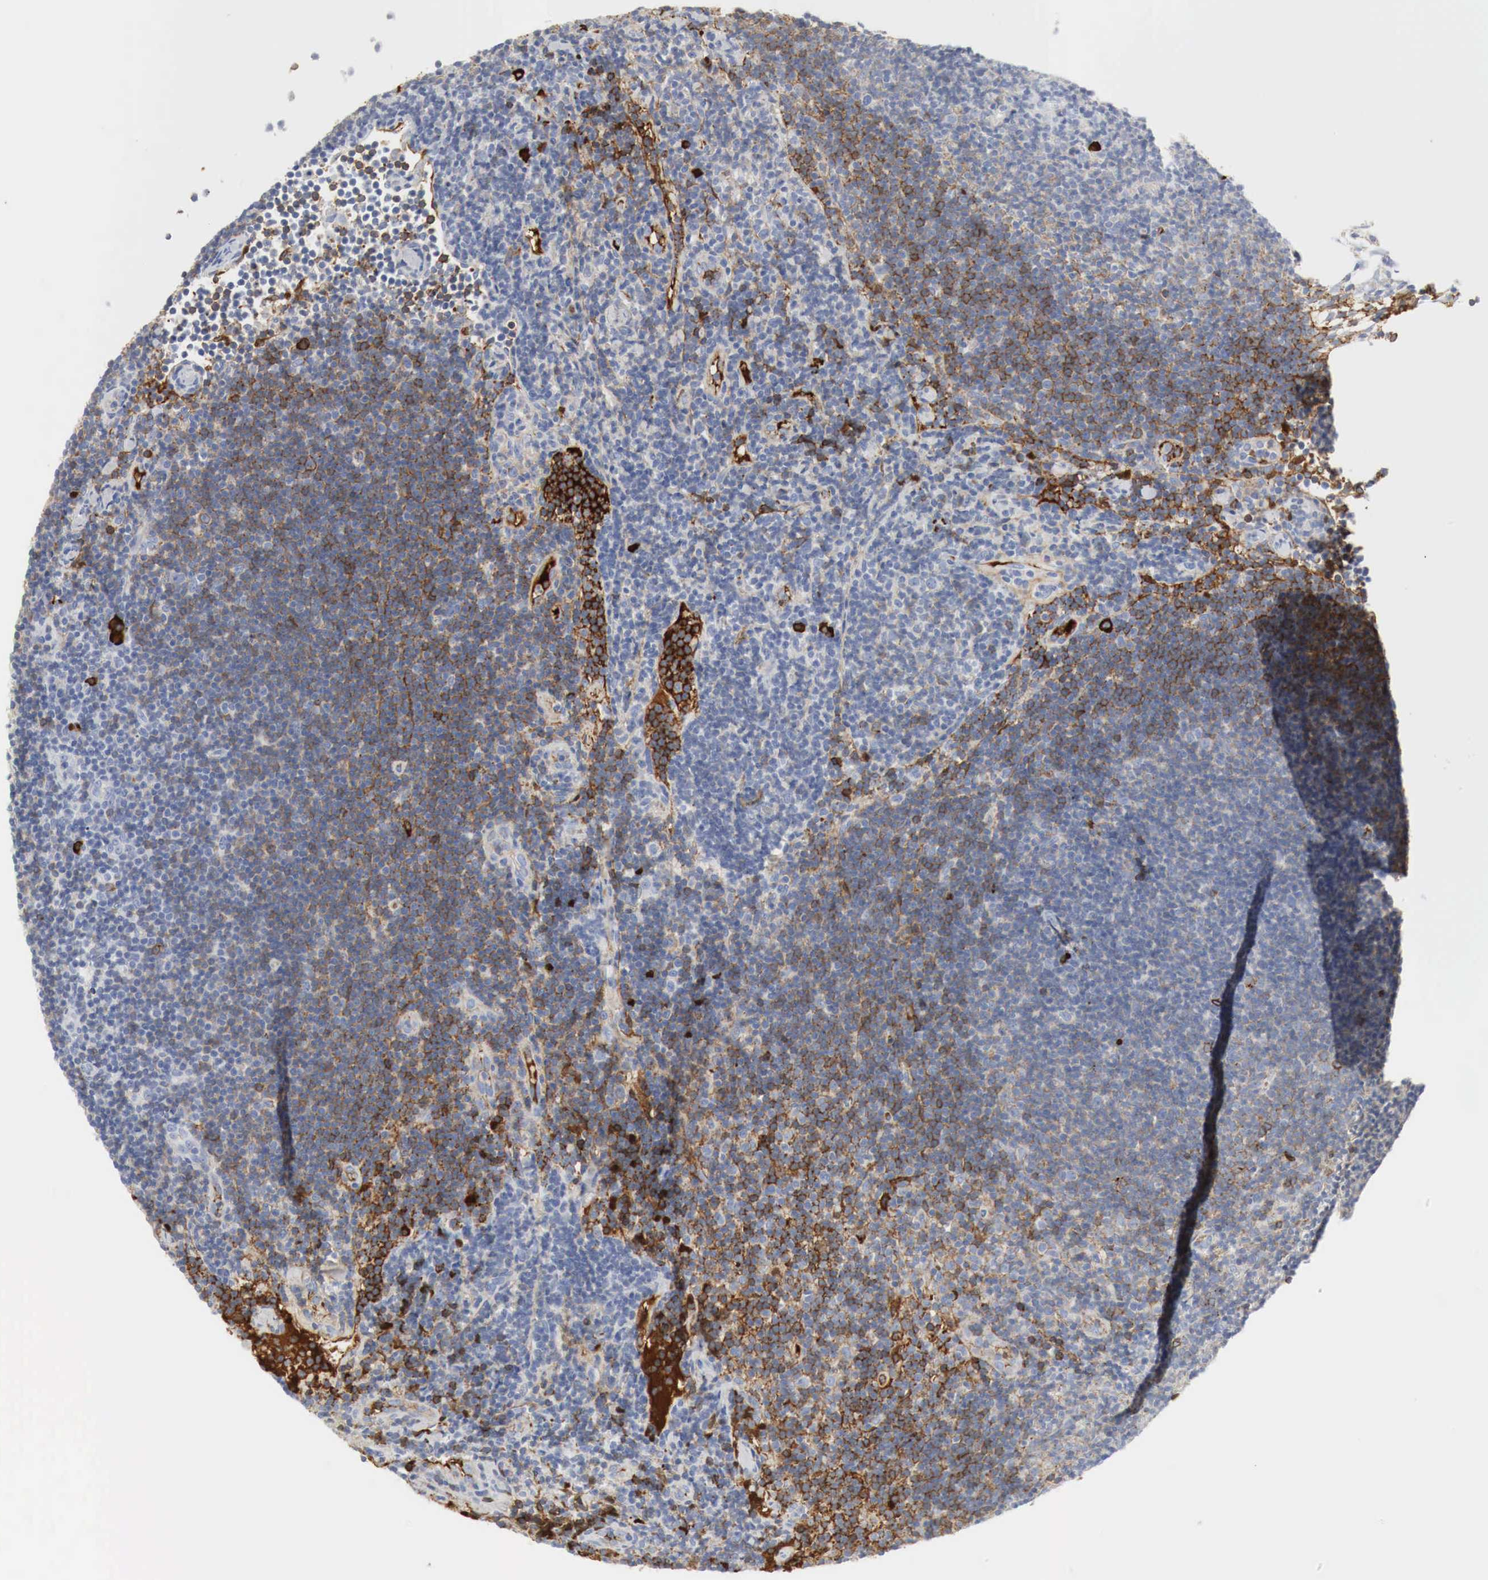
{"staining": {"intensity": "moderate", "quantity": "25%-75%", "location": "cytoplasmic/membranous"}, "tissue": "lymphoma", "cell_type": "Tumor cells", "image_type": "cancer", "snomed": [{"axis": "morphology", "description": "Malignant lymphoma, non-Hodgkin's type, Low grade"}, {"axis": "topography", "description": "Lymph node"}], "caption": "The photomicrograph exhibits a brown stain indicating the presence of a protein in the cytoplasmic/membranous of tumor cells in malignant lymphoma, non-Hodgkin's type (low-grade).", "gene": "IGLC3", "patient": {"sex": "male", "age": 49}}